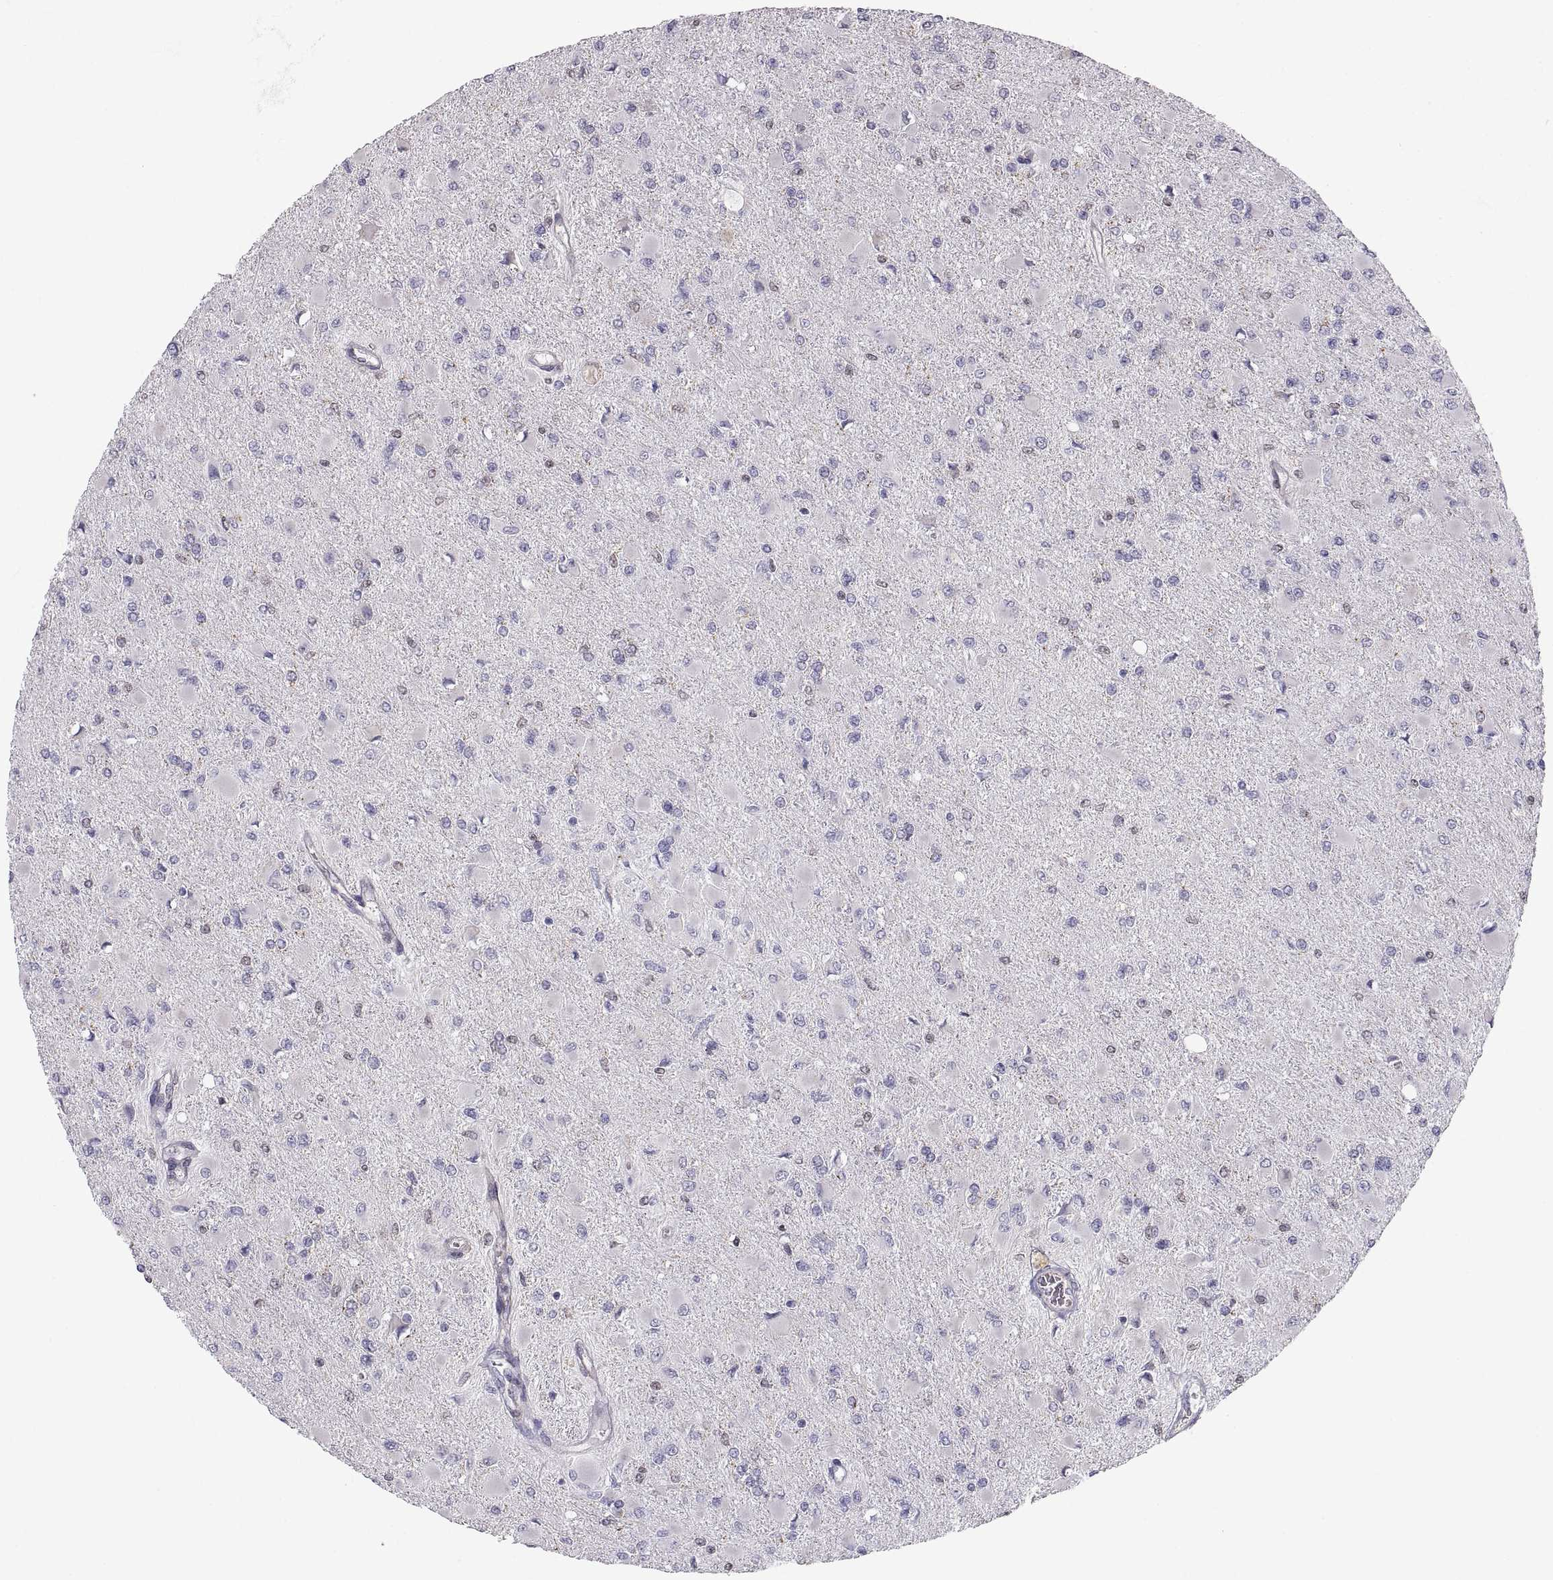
{"staining": {"intensity": "negative", "quantity": "none", "location": "none"}, "tissue": "glioma", "cell_type": "Tumor cells", "image_type": "cancer", "snomed": [{"axis": "morphology", "description": "Glioma, malignant, High grade"}, {"axis": "topography", "description": "Cerebral cortex"}], "caption": "DAB immunohistochemical staining of glioma reveals no significant staining in tumor cells.", "gene": "PGM5", "patient": {"sex": "female", "age": 36}}